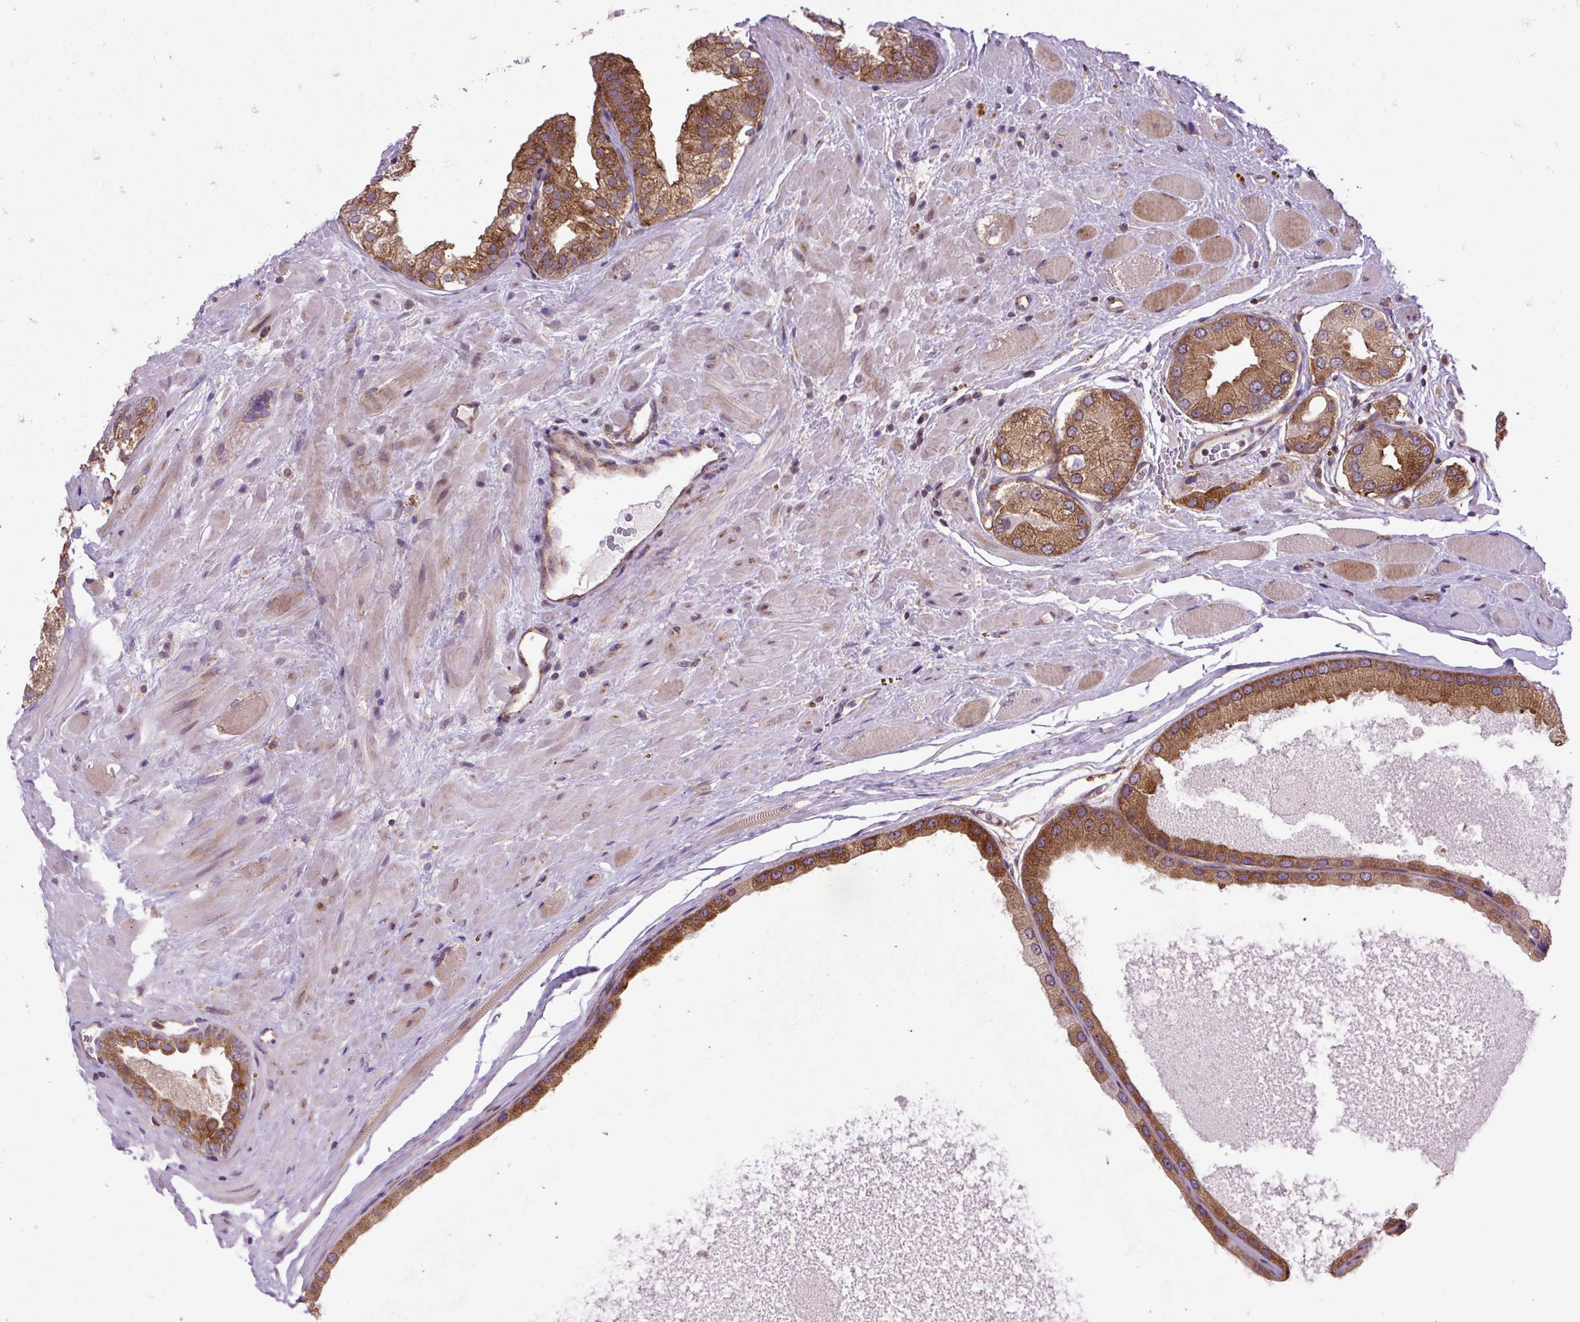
{"staining": {"intensity": "strong", "quantity": ">75%", "location": "cytoplasmic/membranous"}, "tissue": "prostate cancer", "cell_type": "Tumor cells", "image_type": "cancer", "snomed": [{"axis": "morphology", "description": "Adenocarcinoma, Low grade"}, {"axis": "topography", "description": "Prostate"}], "caption": "Protein expression analysis of human adenocarcinoma (low-grade) (prostate) reveals strong cytoplasmic/membranous expression in about >75% of tumor cells.", "gene": "TRIM17", "patient": {"sex": "male", "age": 42}}